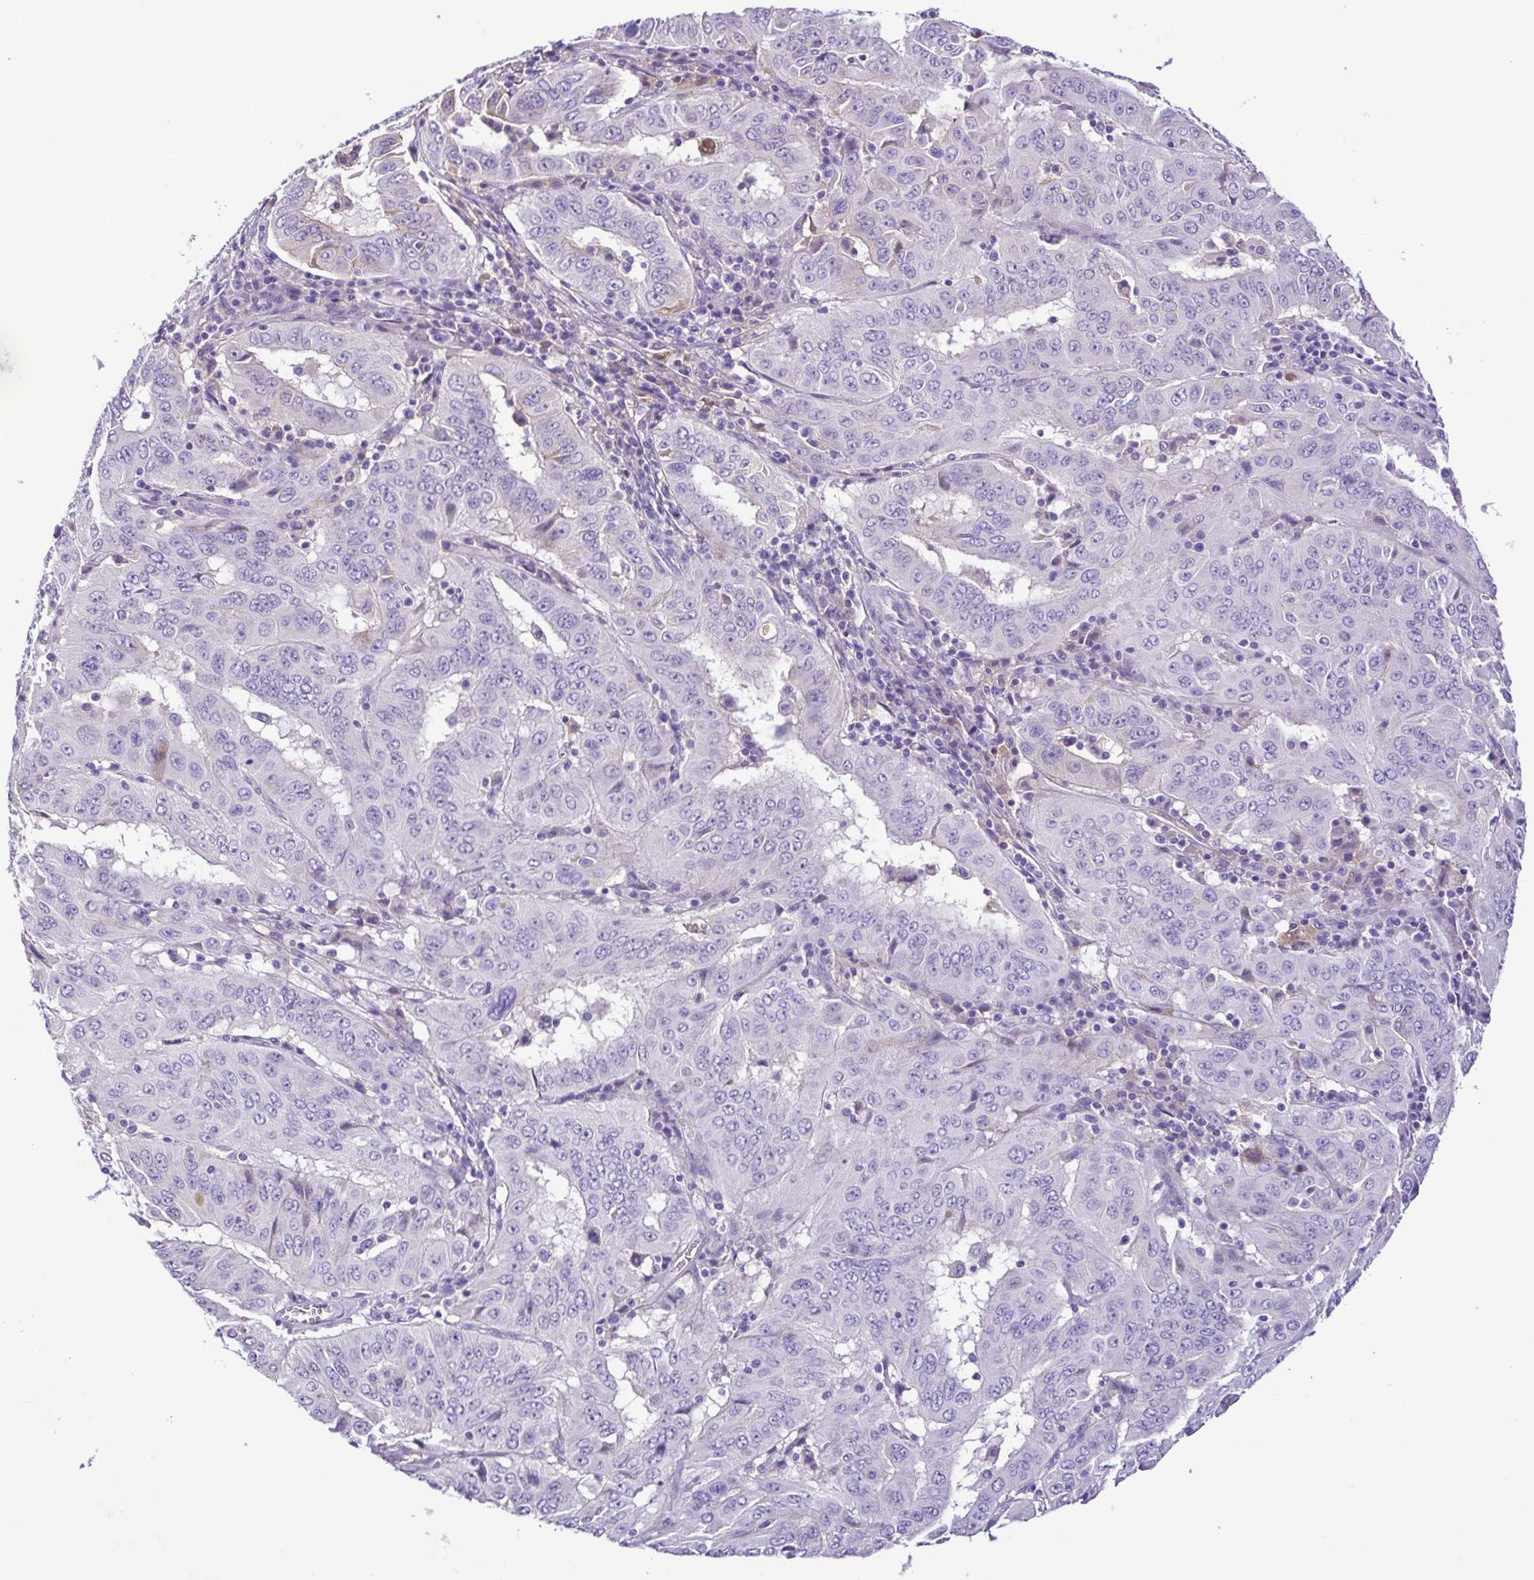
{"staining": {"intensity": "negative", "quantity": "none", "location": "none"}, "tissue": "pancreatic cancer", "cell_type": "Tumor cells", "image_type": "cancer", "snomed": [{"axis": "morphology", "description": "Adenocarcinoma, NOS"}, {"axis": "topography", "description": "Pancreas"}], "caption": "There is no significant staining in tumor cells of pancreatic cancer.", "gene": "IGFL1", "patient": {"sex": "male", "age": 63}}